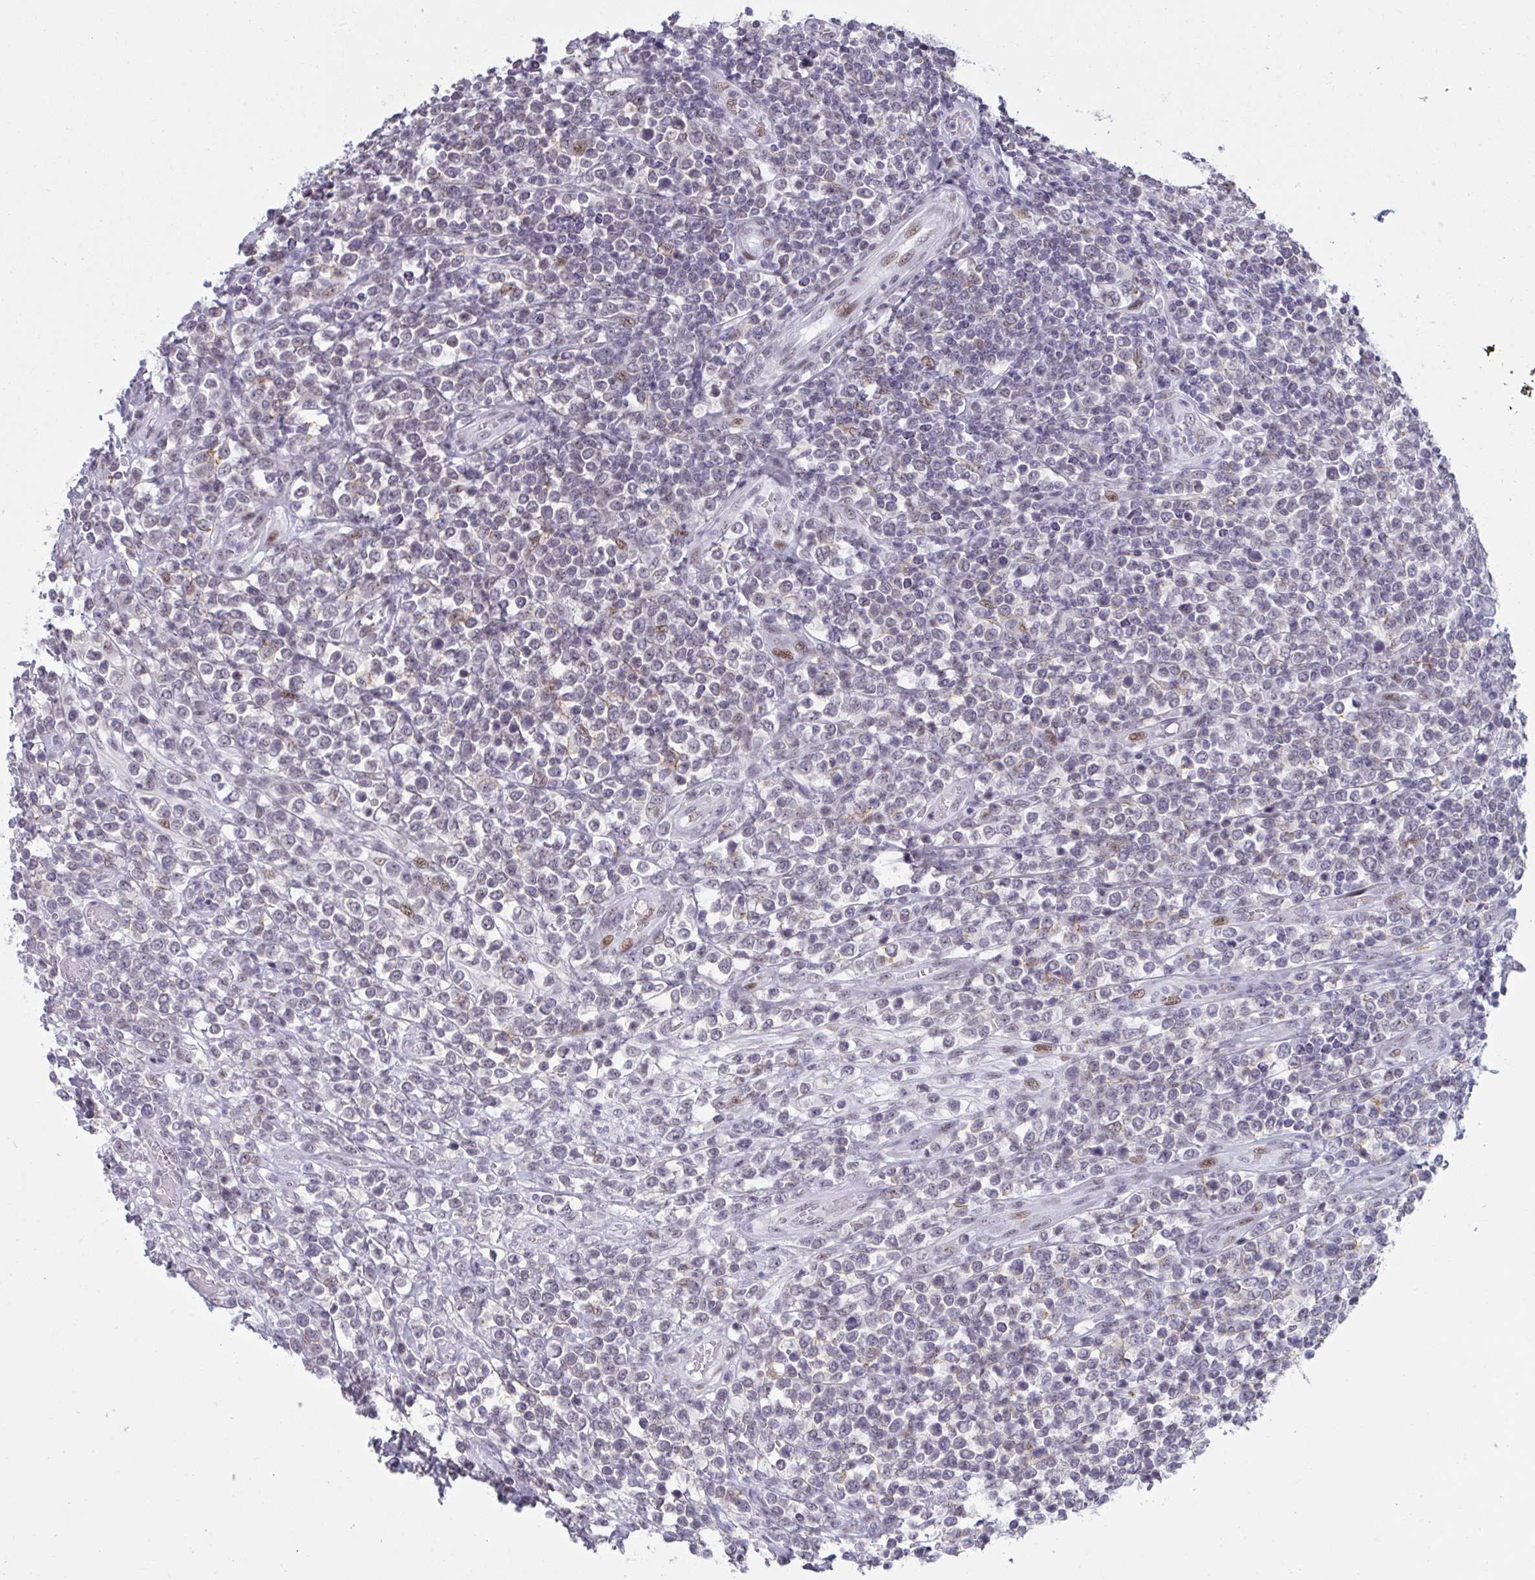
{"staining": {"intensity": "negative", "quantity": "none", "location": "none"}, "tissue": "lymphoma", "cell_type": "Tumor cells", "image_type": "cancer", "snomed": [{"axis": "morphology", "description": "Malignant lymphoma, non-Hodgkin's type, High grade"}, {"axis": "topography", "description": "Soft tissue"}], "caption": "Tumor cells show no significant protein positivity in high-grade malignant lymphoma, non-Hodgkin's type.", "gene": "HSD17B6", "patient": {"sex": "female", "age": 56}}